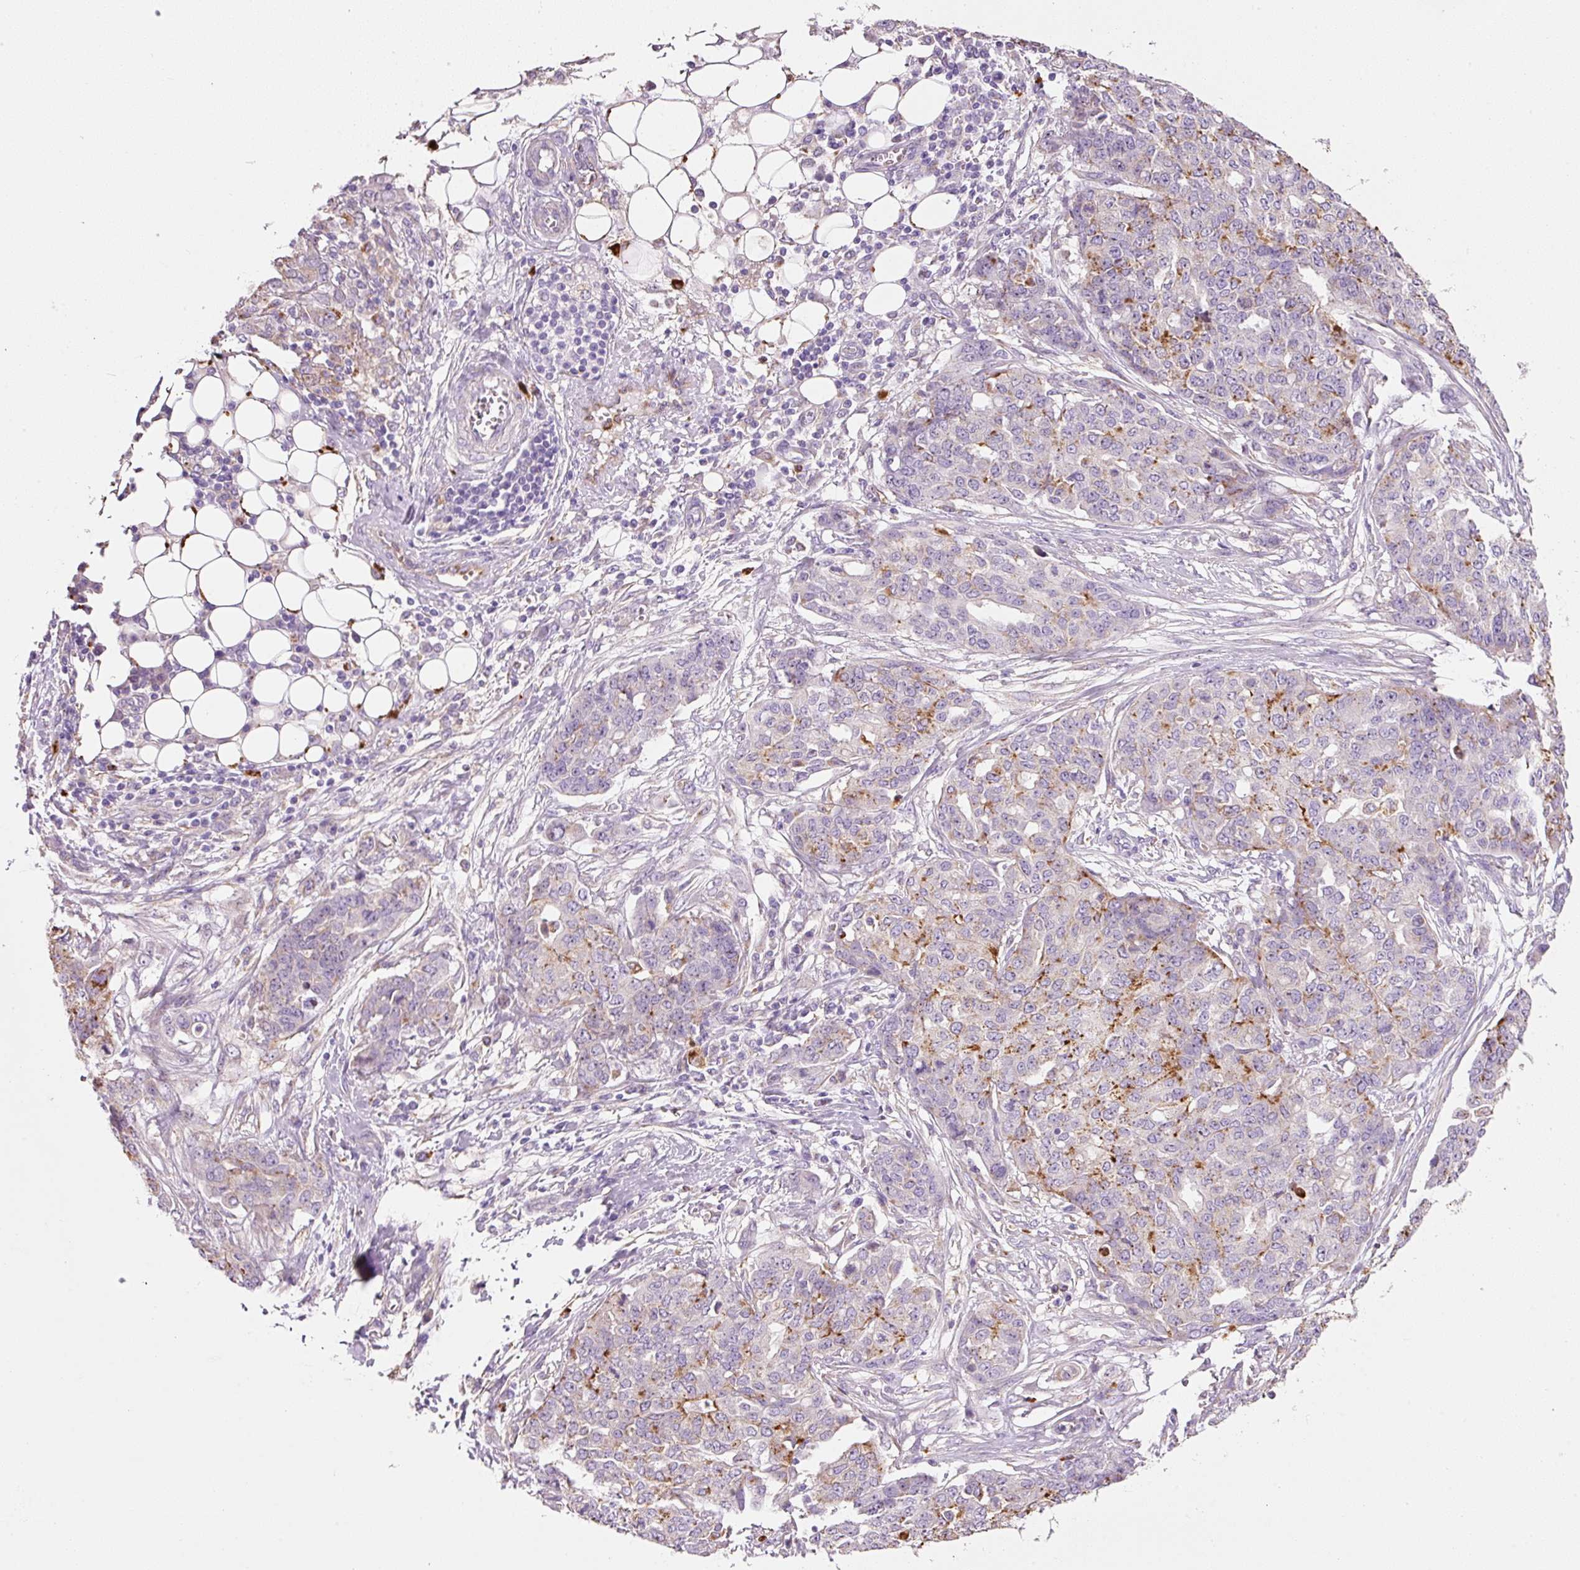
{"staining": {"intensity": "moderate", "quantity": "<25%", "location": "cytoplasmic/membranous"}, "tissue": "ovarian cancer", "cell_type": "Tumor cells", "image_type": "cancer", "snomed": [{"axis": "morphology", "description": "Cystadenocarcinoma, serous, NOS"}, {"axis": "topography", "description": "Soft tissue"}, {"axis": "topography", "description": "Ovary"}], "caption": "The photomicrograph demonstrates staining of ovarian cancer (serous cystadenocarcinoma), revealing moderate cytoplasmic/membranous protein expression (brown color) within tumor cells.", "gene": "TMC8", "patient": {"sex": "female", "age": 57}}